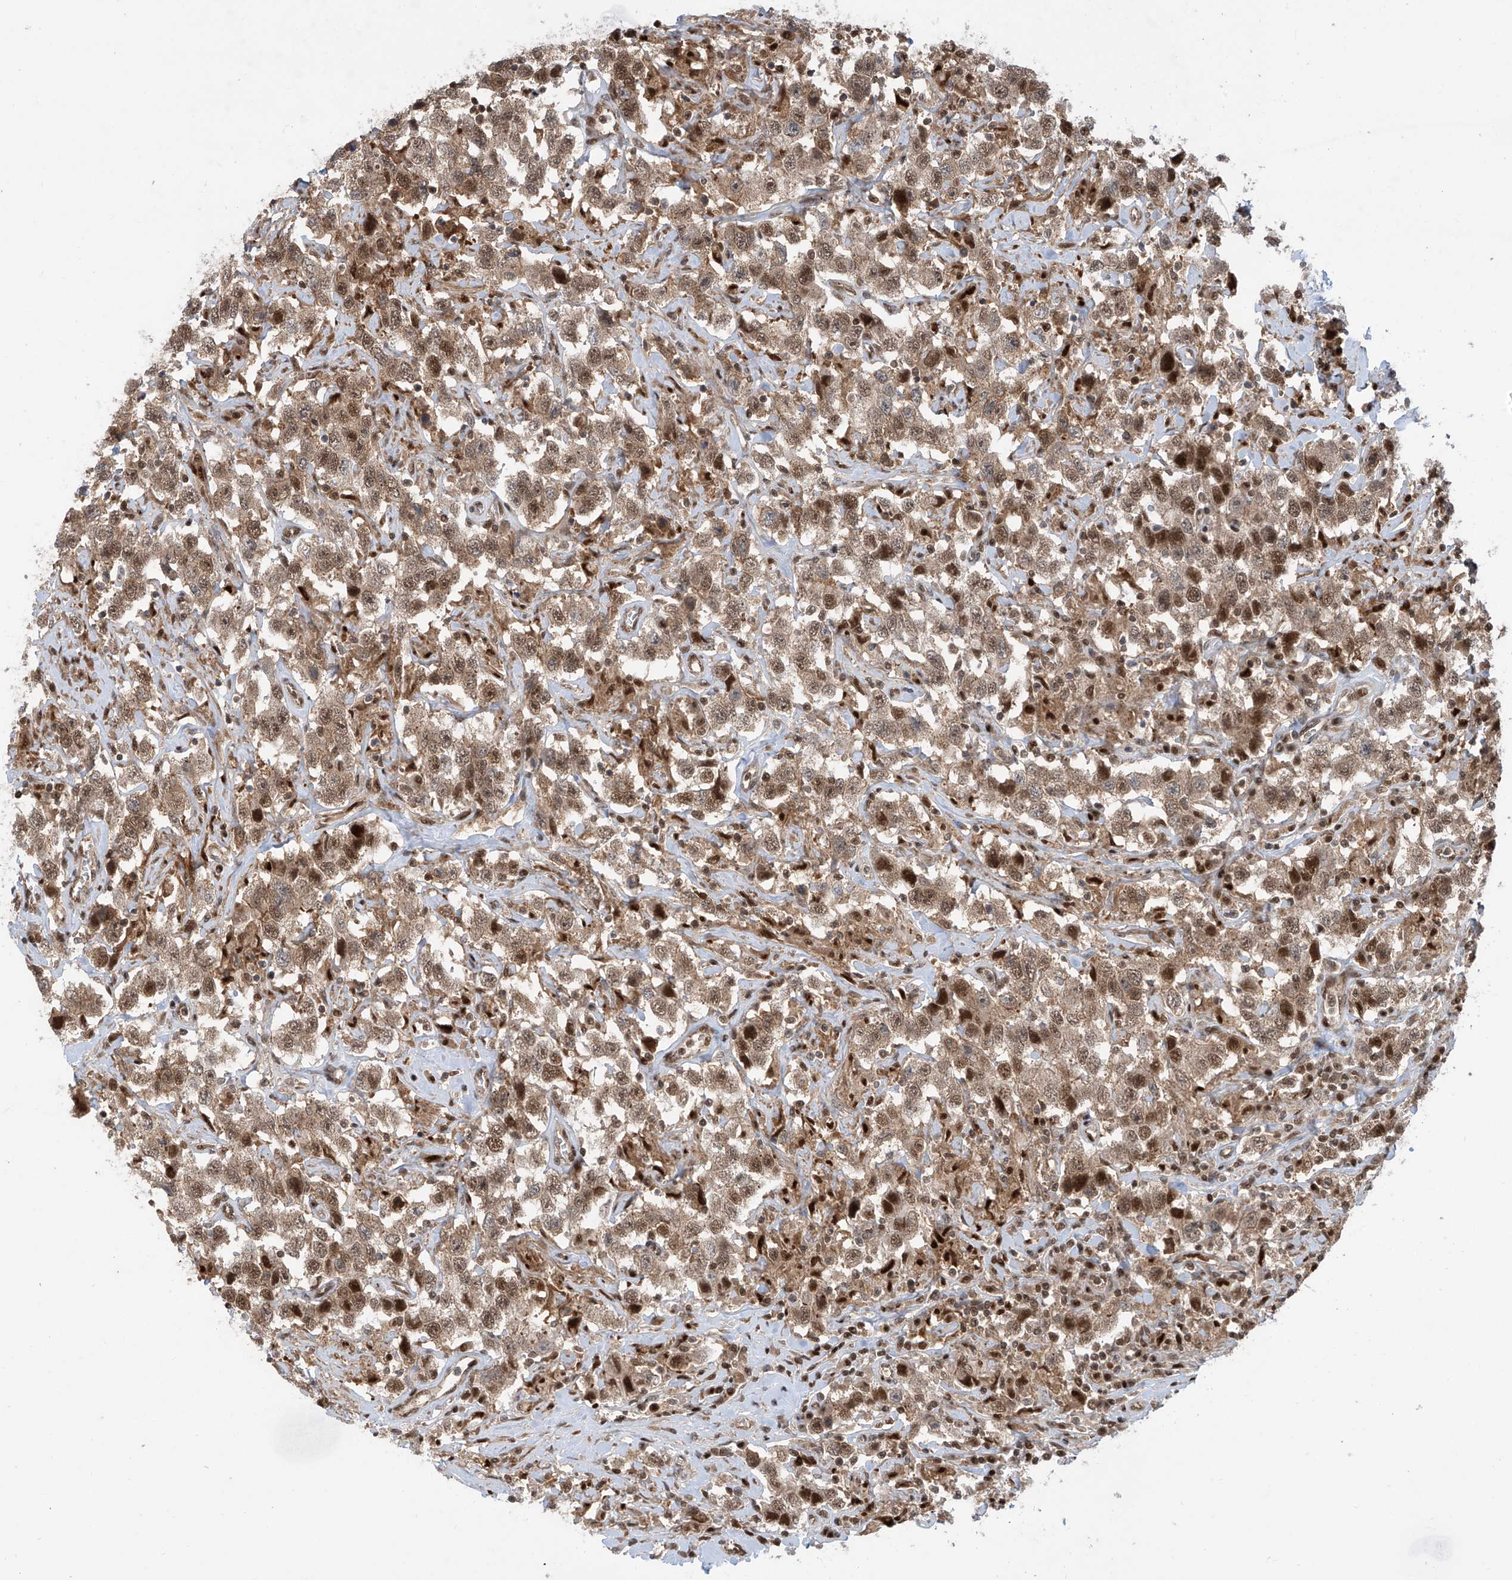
{"staining": {"intensity": "moderate", "quantity": ">75%", "location": "cytoplasmic/membranous,nuclear"}, "tissue": "testis cancer", "cell_type": "Tumor cells", "image_type": "cancer", "snomed": [{"axis": "morphology", "description": "Seminoma, NOS"}, {"axis": "topography", "description": "Testis"}], "caption": "Moderate cytoplasmic/membranous and nuclear protein staining is seen in about >75% of tumor cells in testis cancer.", "gene": "LAGE3", "patient": {"sex": "male", "age": 41}}